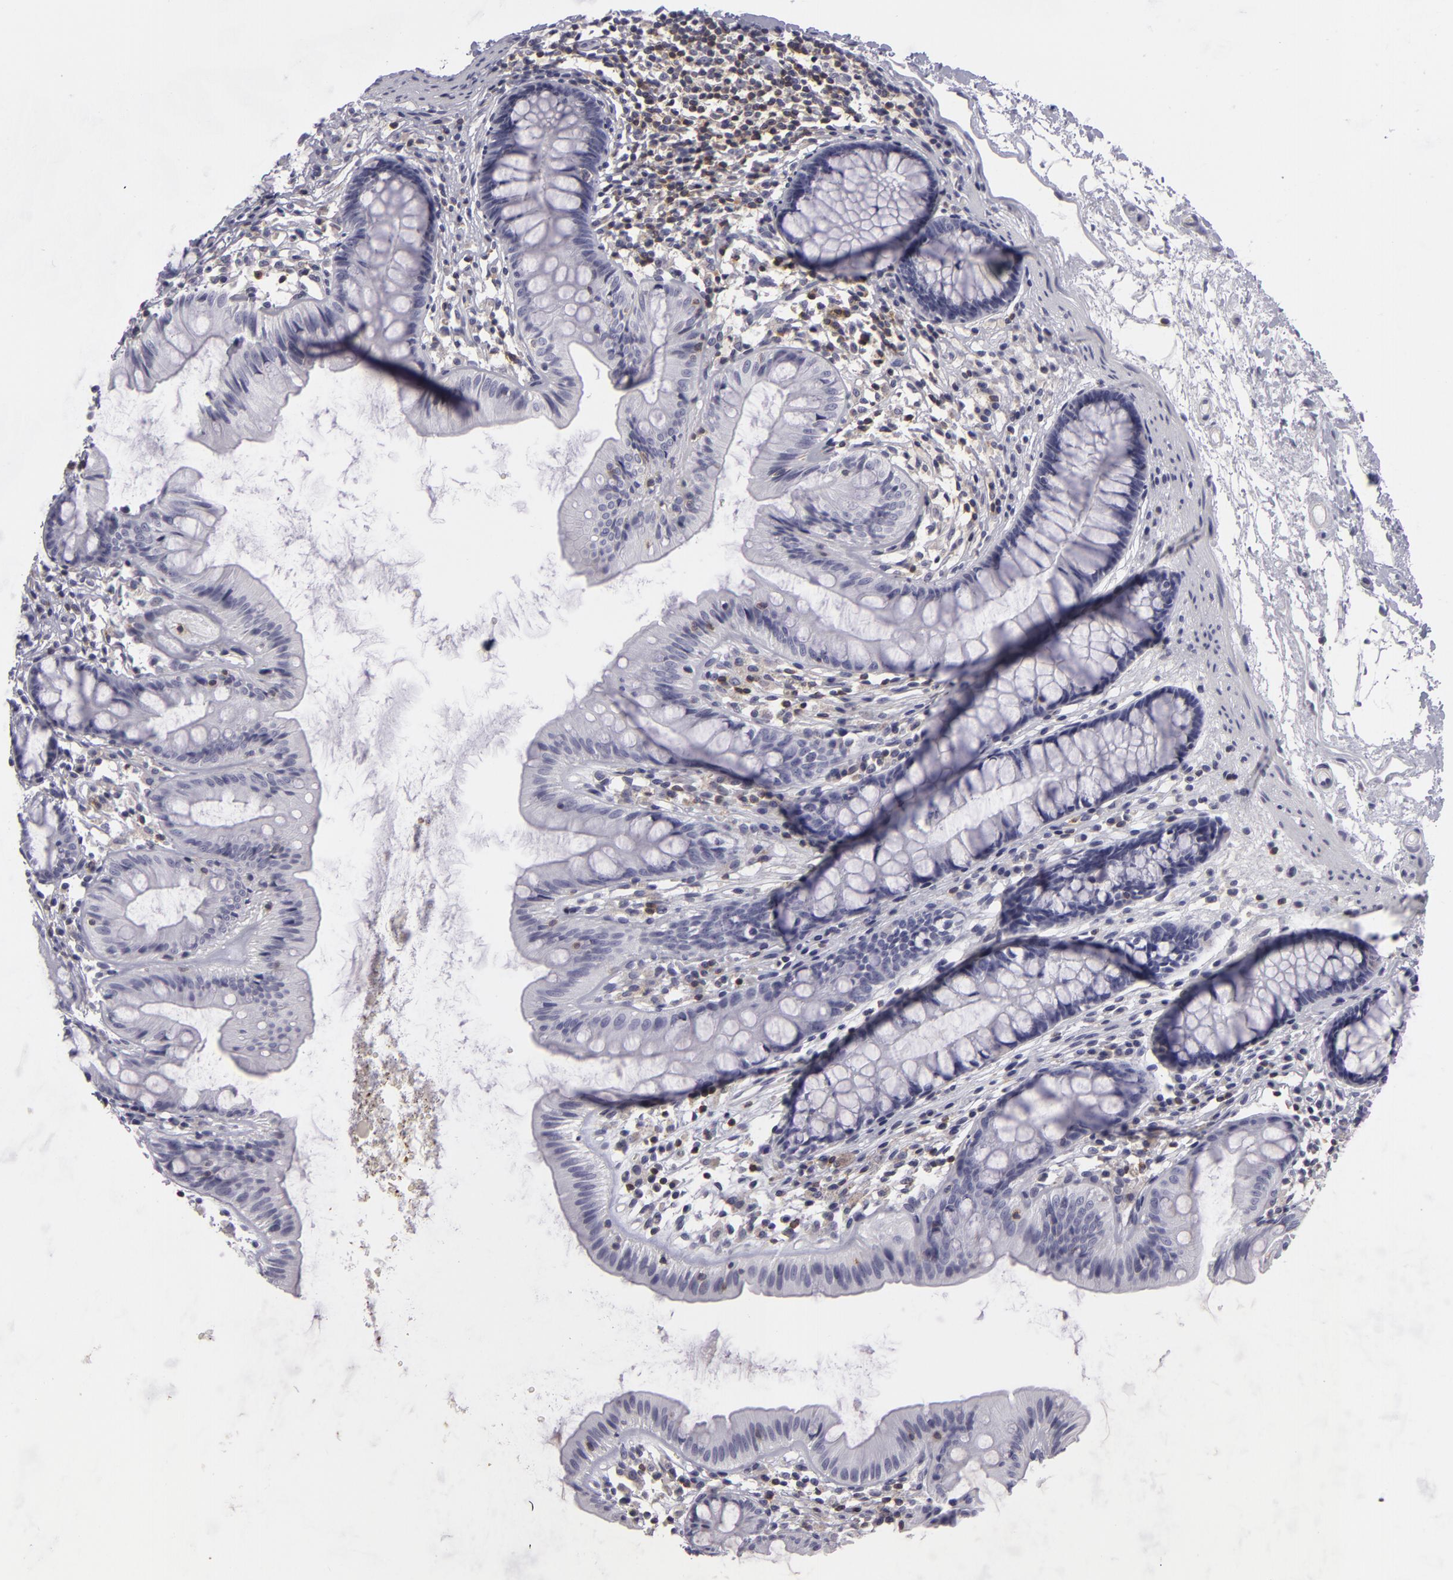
{"staining": {"intensity": "negative", "quantity": "none", "location": "none"}, "tissue": "colon", "cell_type": "Endothelial cells", "image_type": "normal", "snomed": [{"axis": "morphology", "description": "Normal tissue, NOS"}, {"axis": "topography", "description": "Colon"}], "caption": "Immunohistochemistry (IHC) histopathology image of normal colon stained for a protein (brown), which demonstrates no positivity in endothelial cells.", "gene": "KCNAB2", "patient": {"sex": "female", "age": 52}}